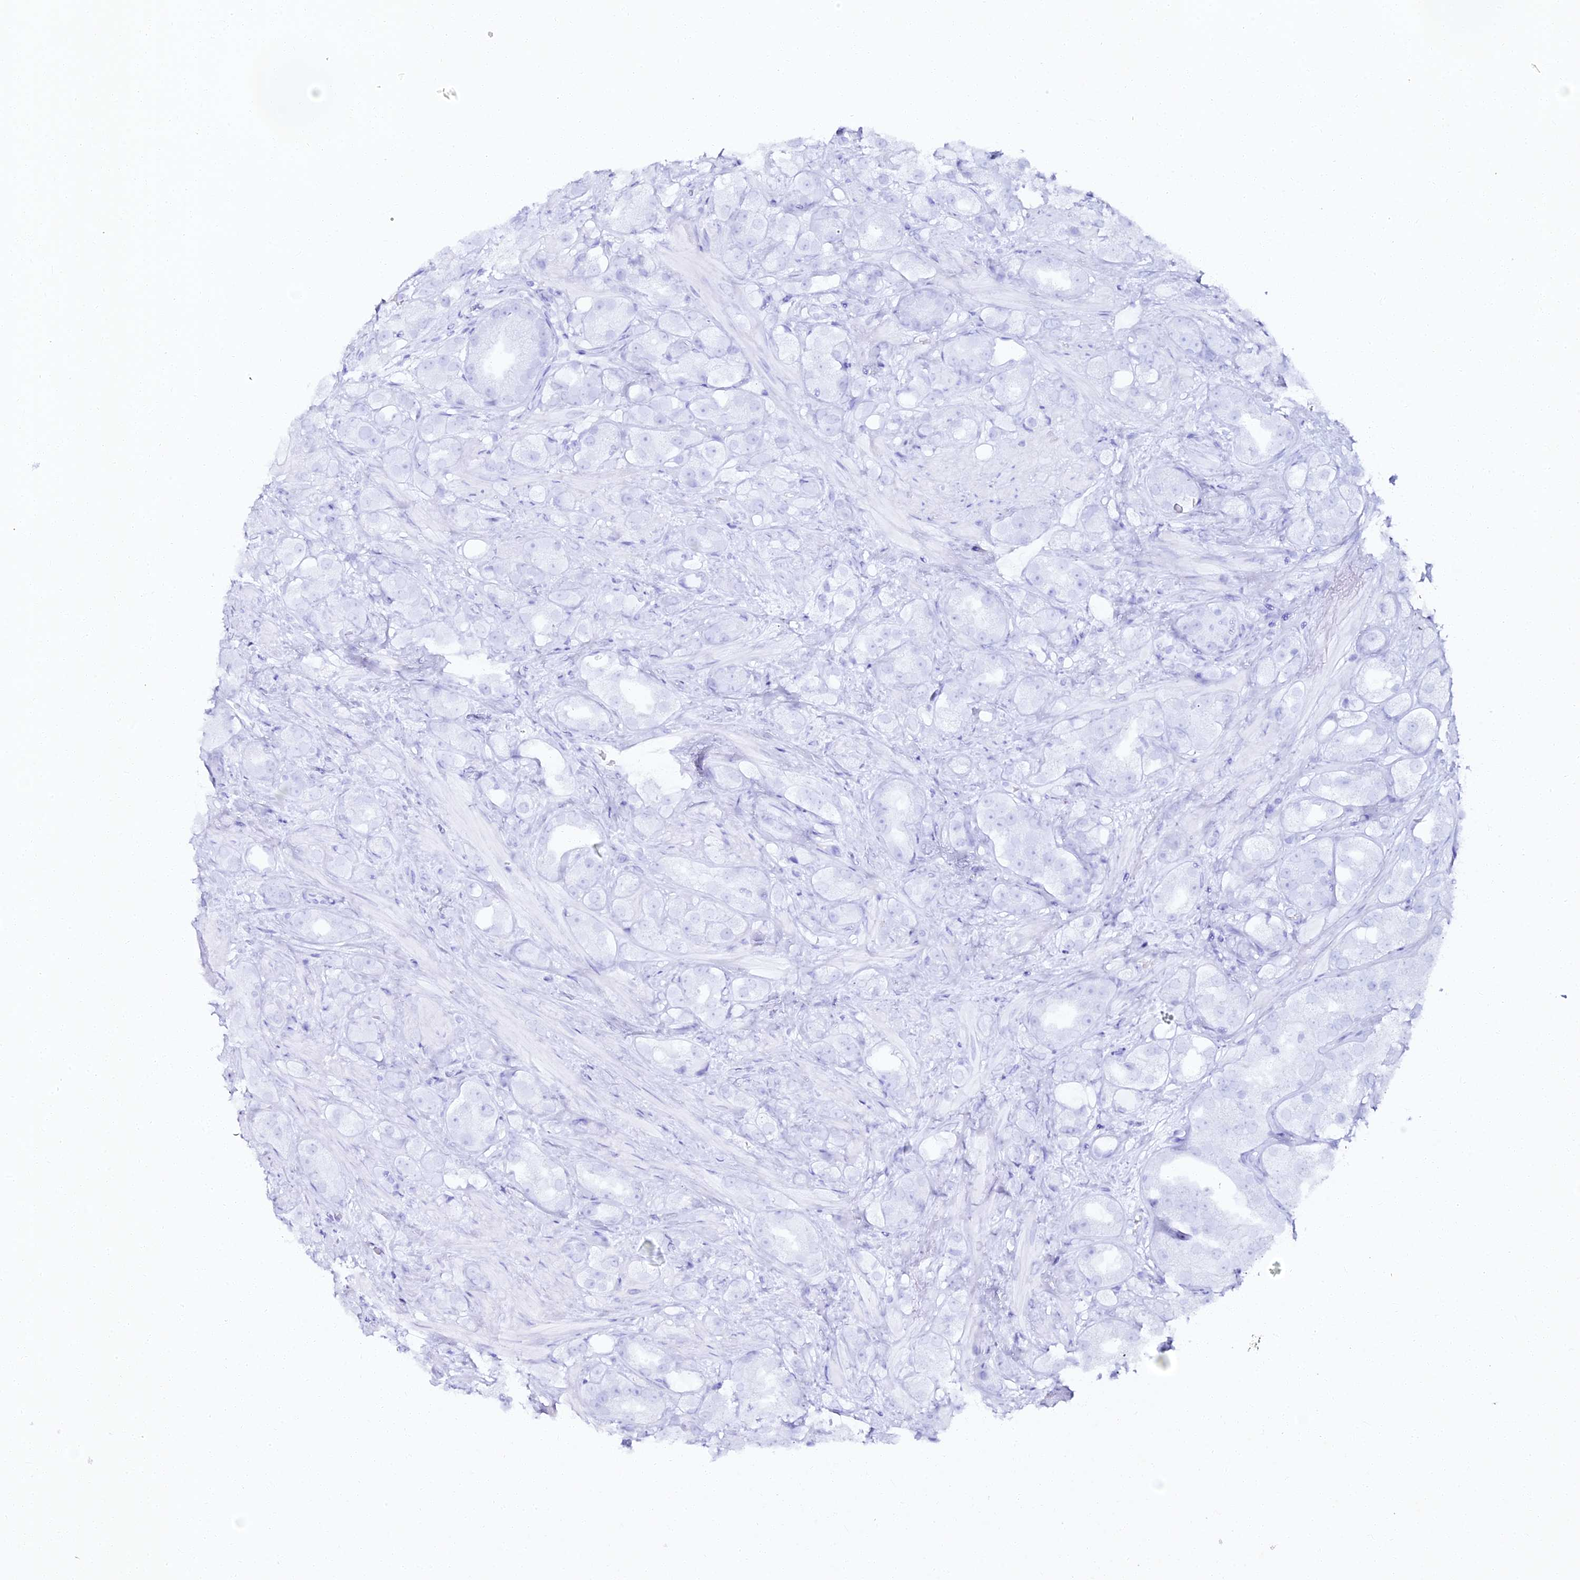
{"staining": {"intensity": "negative", "quantity": "none", "location": "none"}, "tissue": "prostate cancer", "cell_type": "Tumor cells", "image_type": "cancer", "snomed": [{"axis": "morphology", "description": "Adenocarcinoma, NOS"}, {"axis": "topography", "description": "Prostate"}], "caption": "A micrograph of human prostate adenocarcinoma is negative for staining in tumor cells. (Brightfield microscopy of DAB IHC at high magnification).", "gene": "ALPG", "patient": {"sex": "male", "age": 79}}